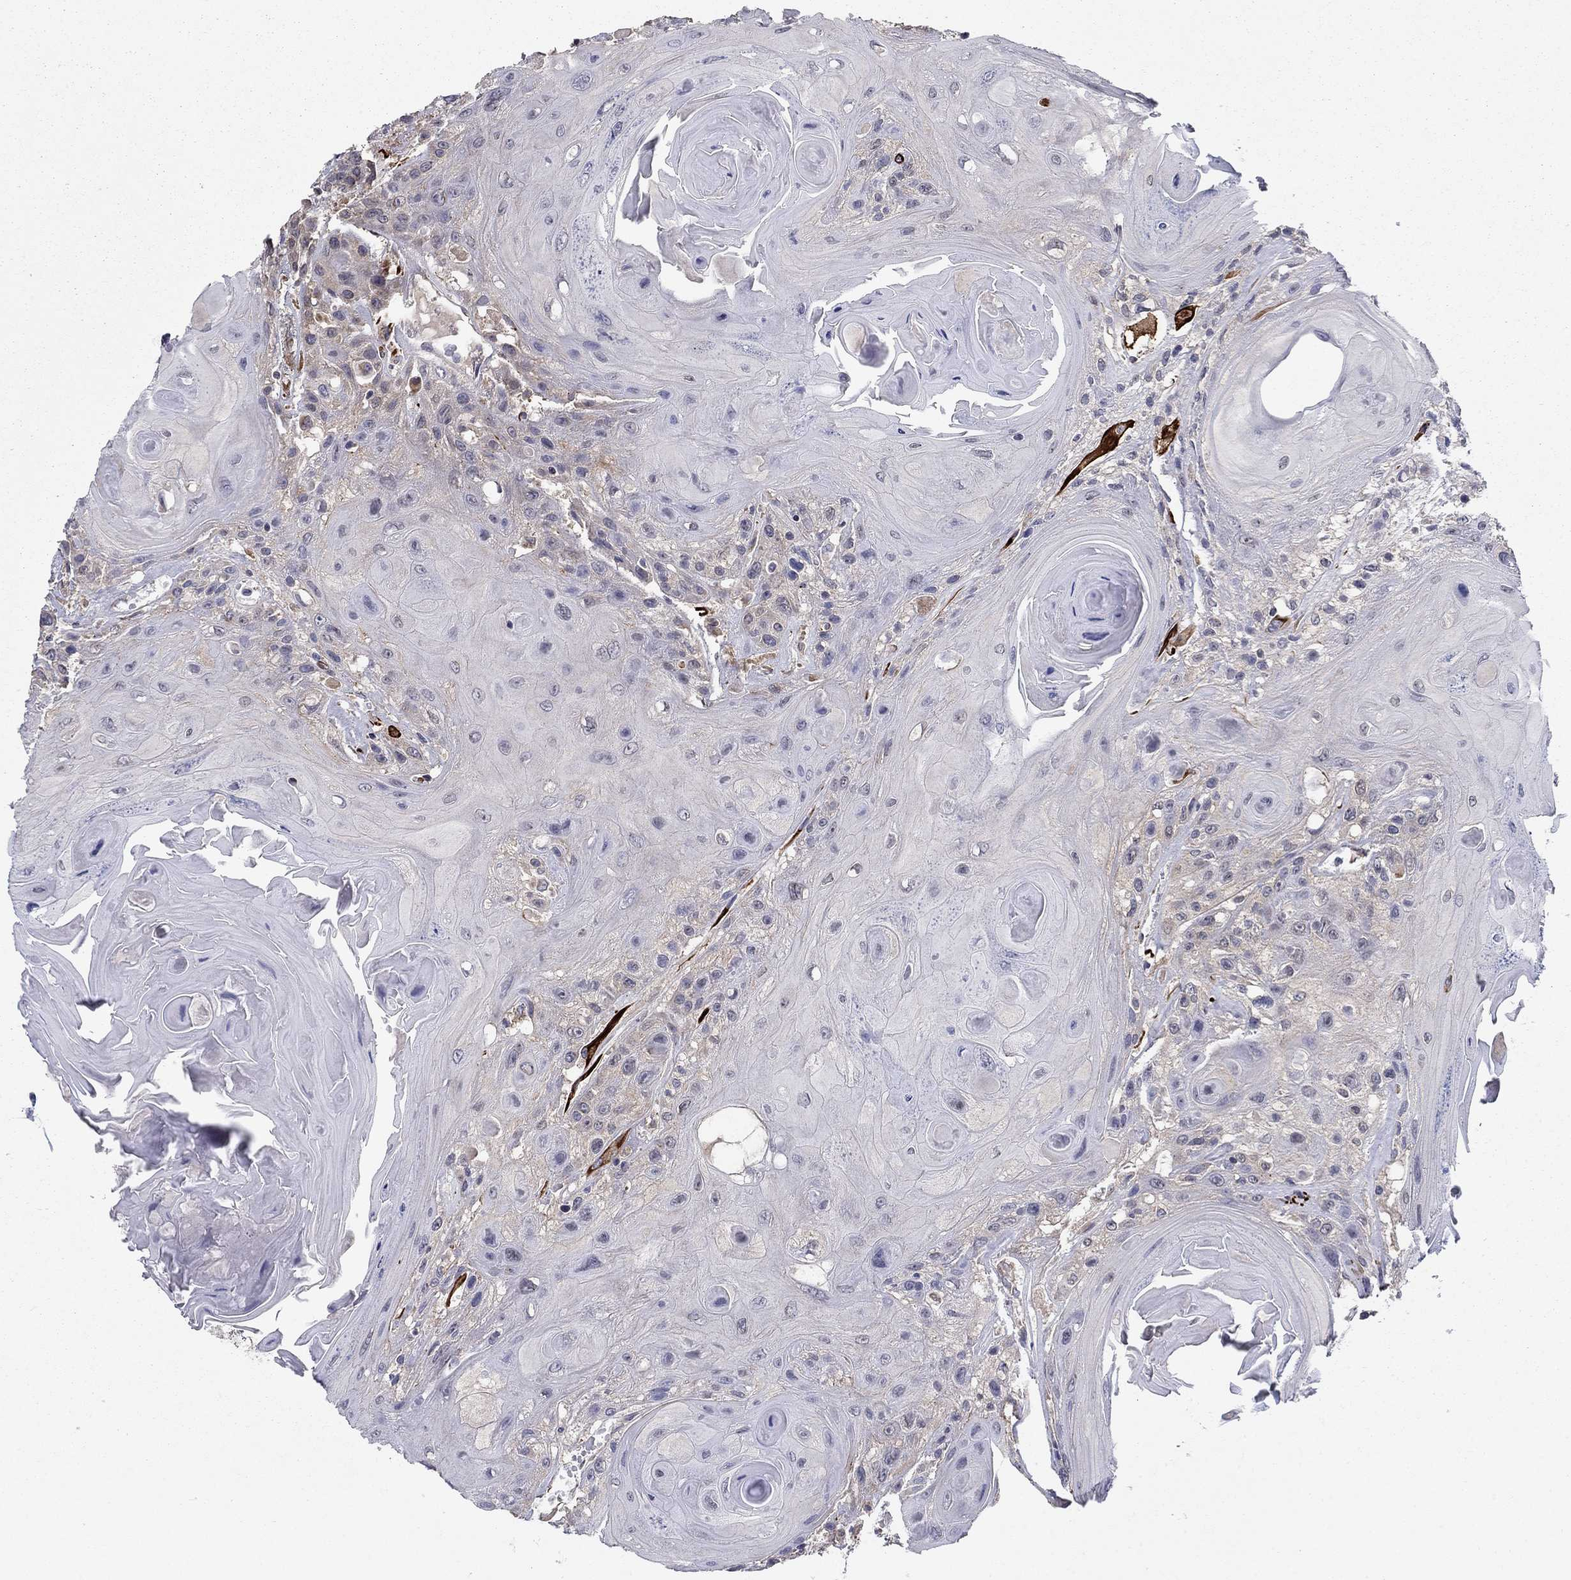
{"staining": {"intensity": "negative", "quantity": "none", "location": "none"}, "tissue": "head and neck cancer", "cell_type": "Tumor cells", "image_type": "cancer", "snomed": [{"axis": "morphology", "description": "Squamous cell carcinoma, NOS"}, {"axis": "topography", "description": "Head-Neck"}], "caption": "A photomicrograph of head and neck squamous cell carcinoma stained for a protein shows no brown staining in tumor cells. The staining was performed using DAB to visualize the protein expression in brown, while the nuclei were stained in blue with hematoxylin (Magnification: 20x).", "gene": "LACTB2", "patient": {"sex": "female", "age": 59}}